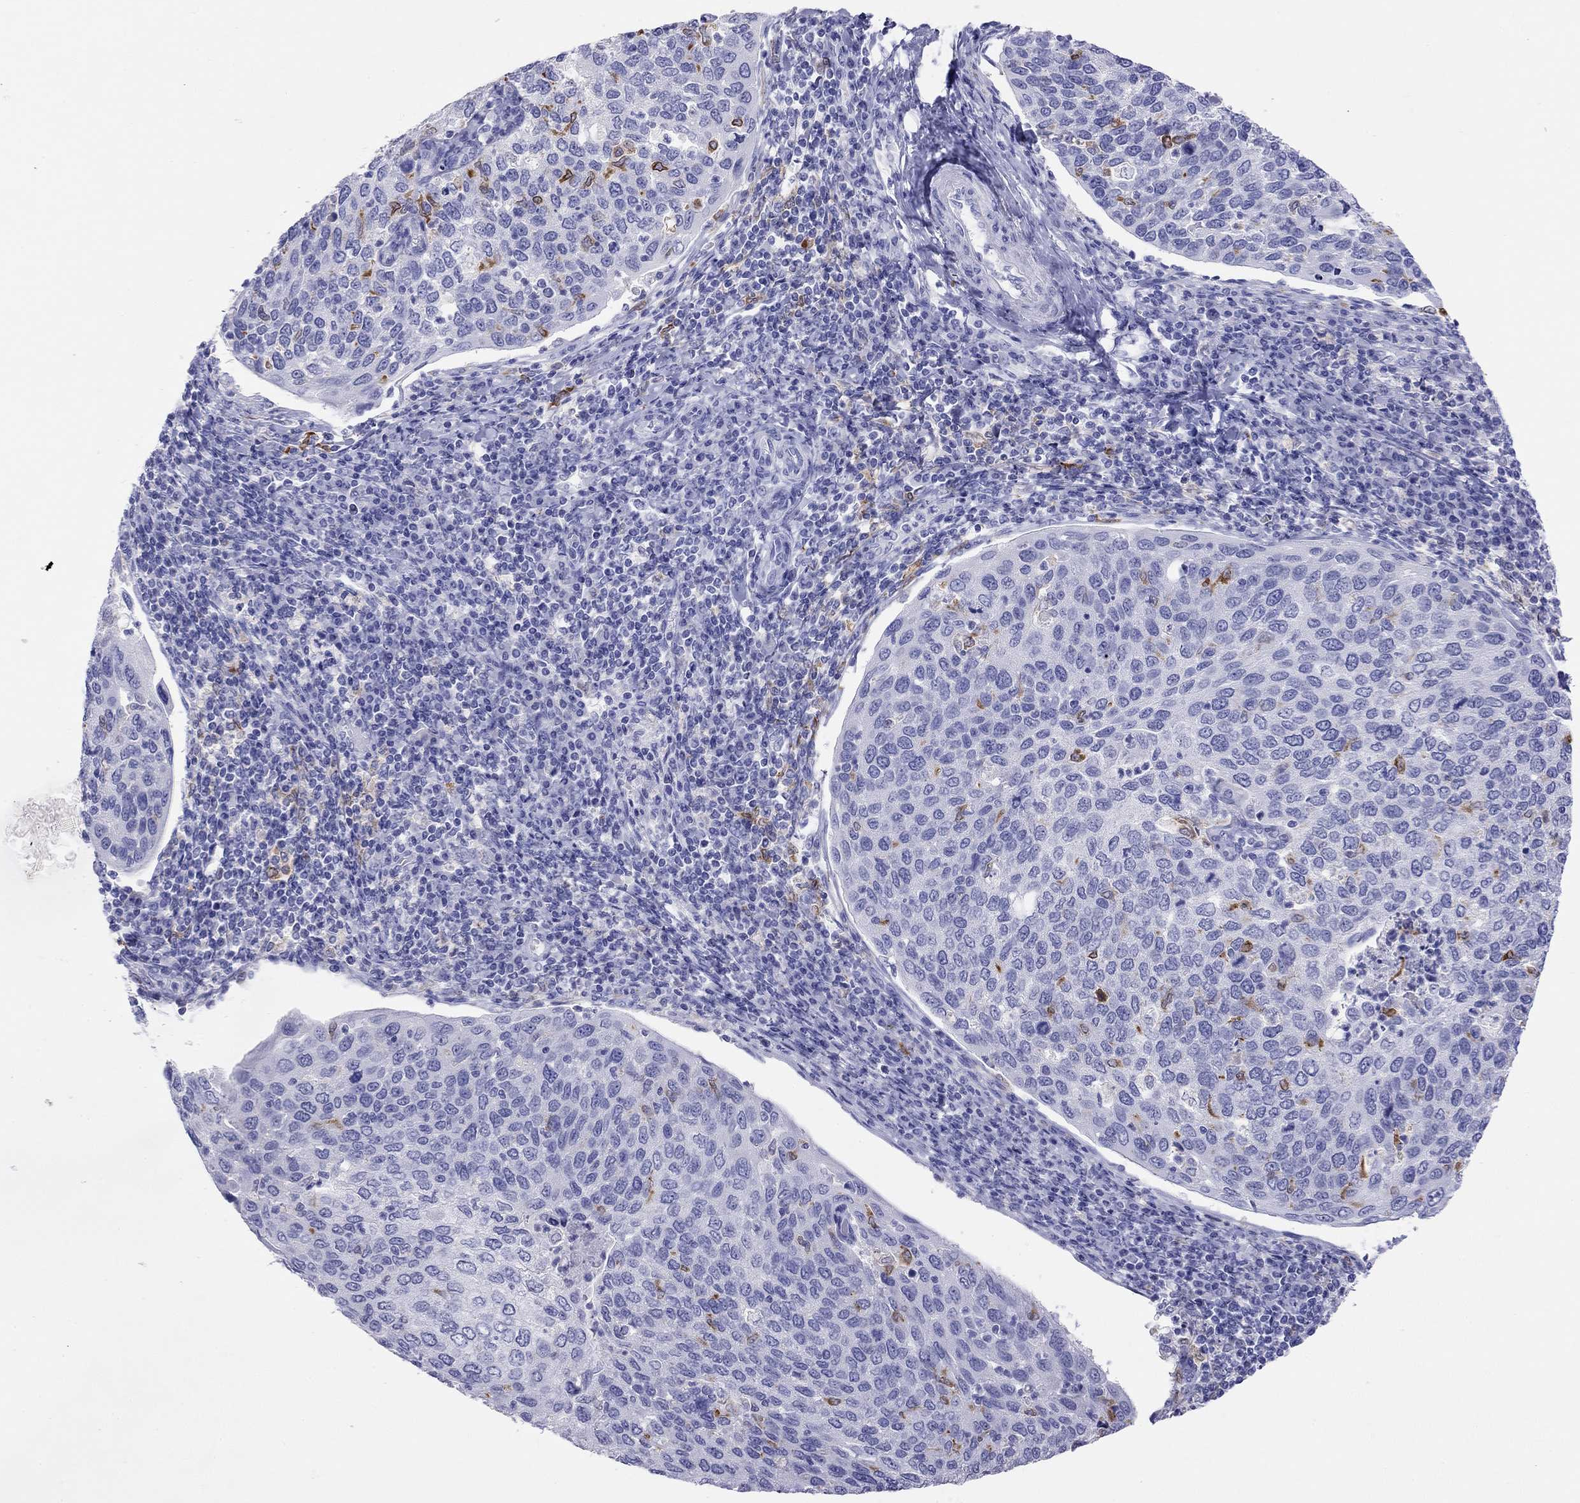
{"staining": {"intensity": "negative", "quantity": "none", "location": "none"}, "tissue": "cervical cancer", "cell_type": "Tumor cells", "image_type": "cancer", "snomed": [{"axis": "morphology", "description": "Squamous cell carcinoma, NOS"}, {"axis": "topography", "description": "Cervix"}], "caption": "IHC image of human squamous cell carcinoma (cervical) stained for a protein (brown), which shows no positivity in tumor cells.", "gene": "HLA-DQB2", "patient": {"sex": "female", "age": 54}}